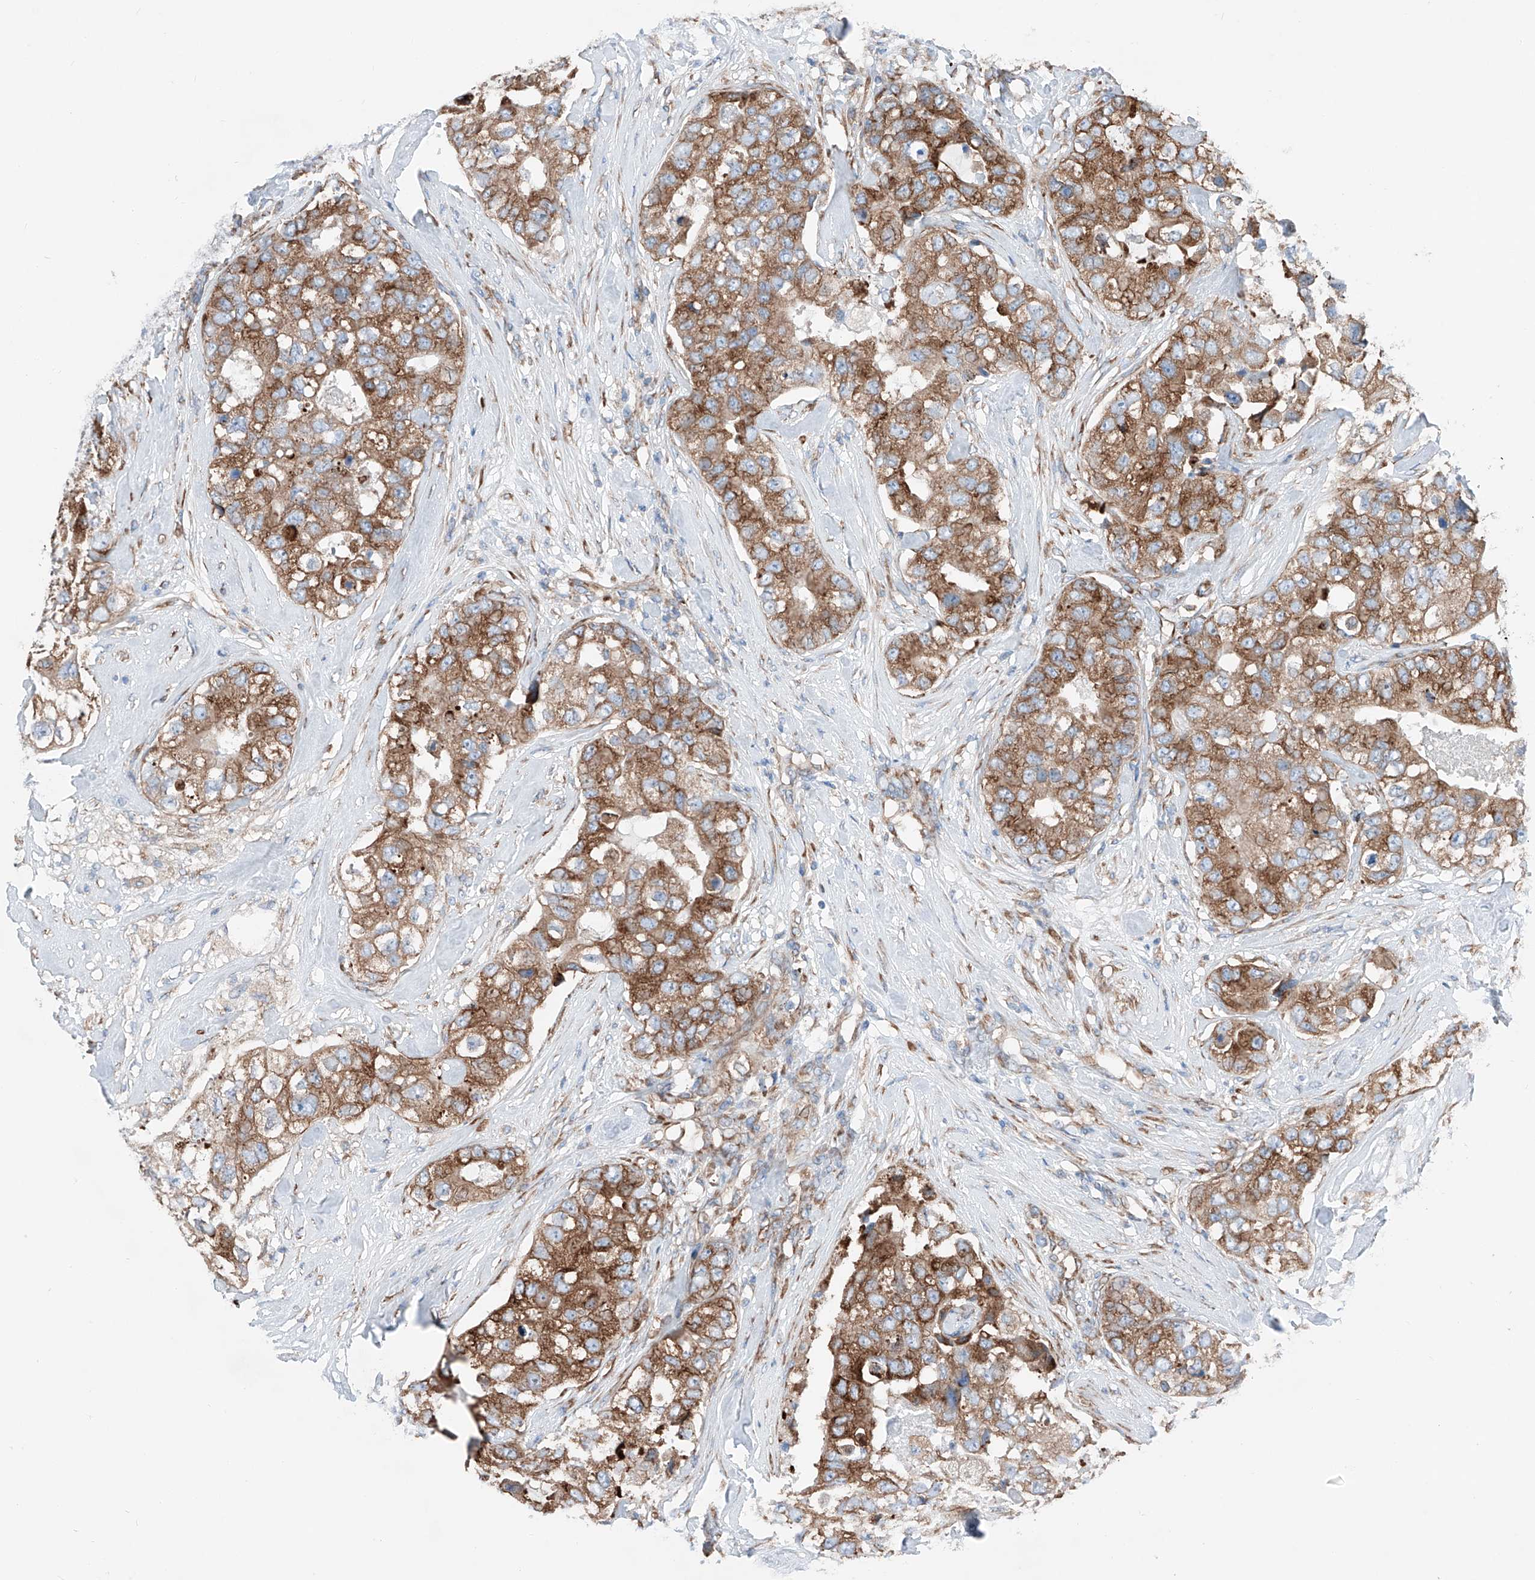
{"staining": {"intensity": "strong", "quantity": ">75%", "location": "cytoplasmic/membranous"}, "tissue": "breast cancer", "cell_type": "Tumor cells", "image_type": "cancer", "snomed": [{"axis": "morphology", "description": "Duct carcinoma"}, {"axis": "topography", "description": "Breast"}], "caption": "Strong cytoplasmic/membranous staining for a protein is identified in about >75% of tumor cells of breast infiltrating ductal carcinoma using IHC.", "gene": "CRELD1", "patient": {"sex": "female", "age": 62}}